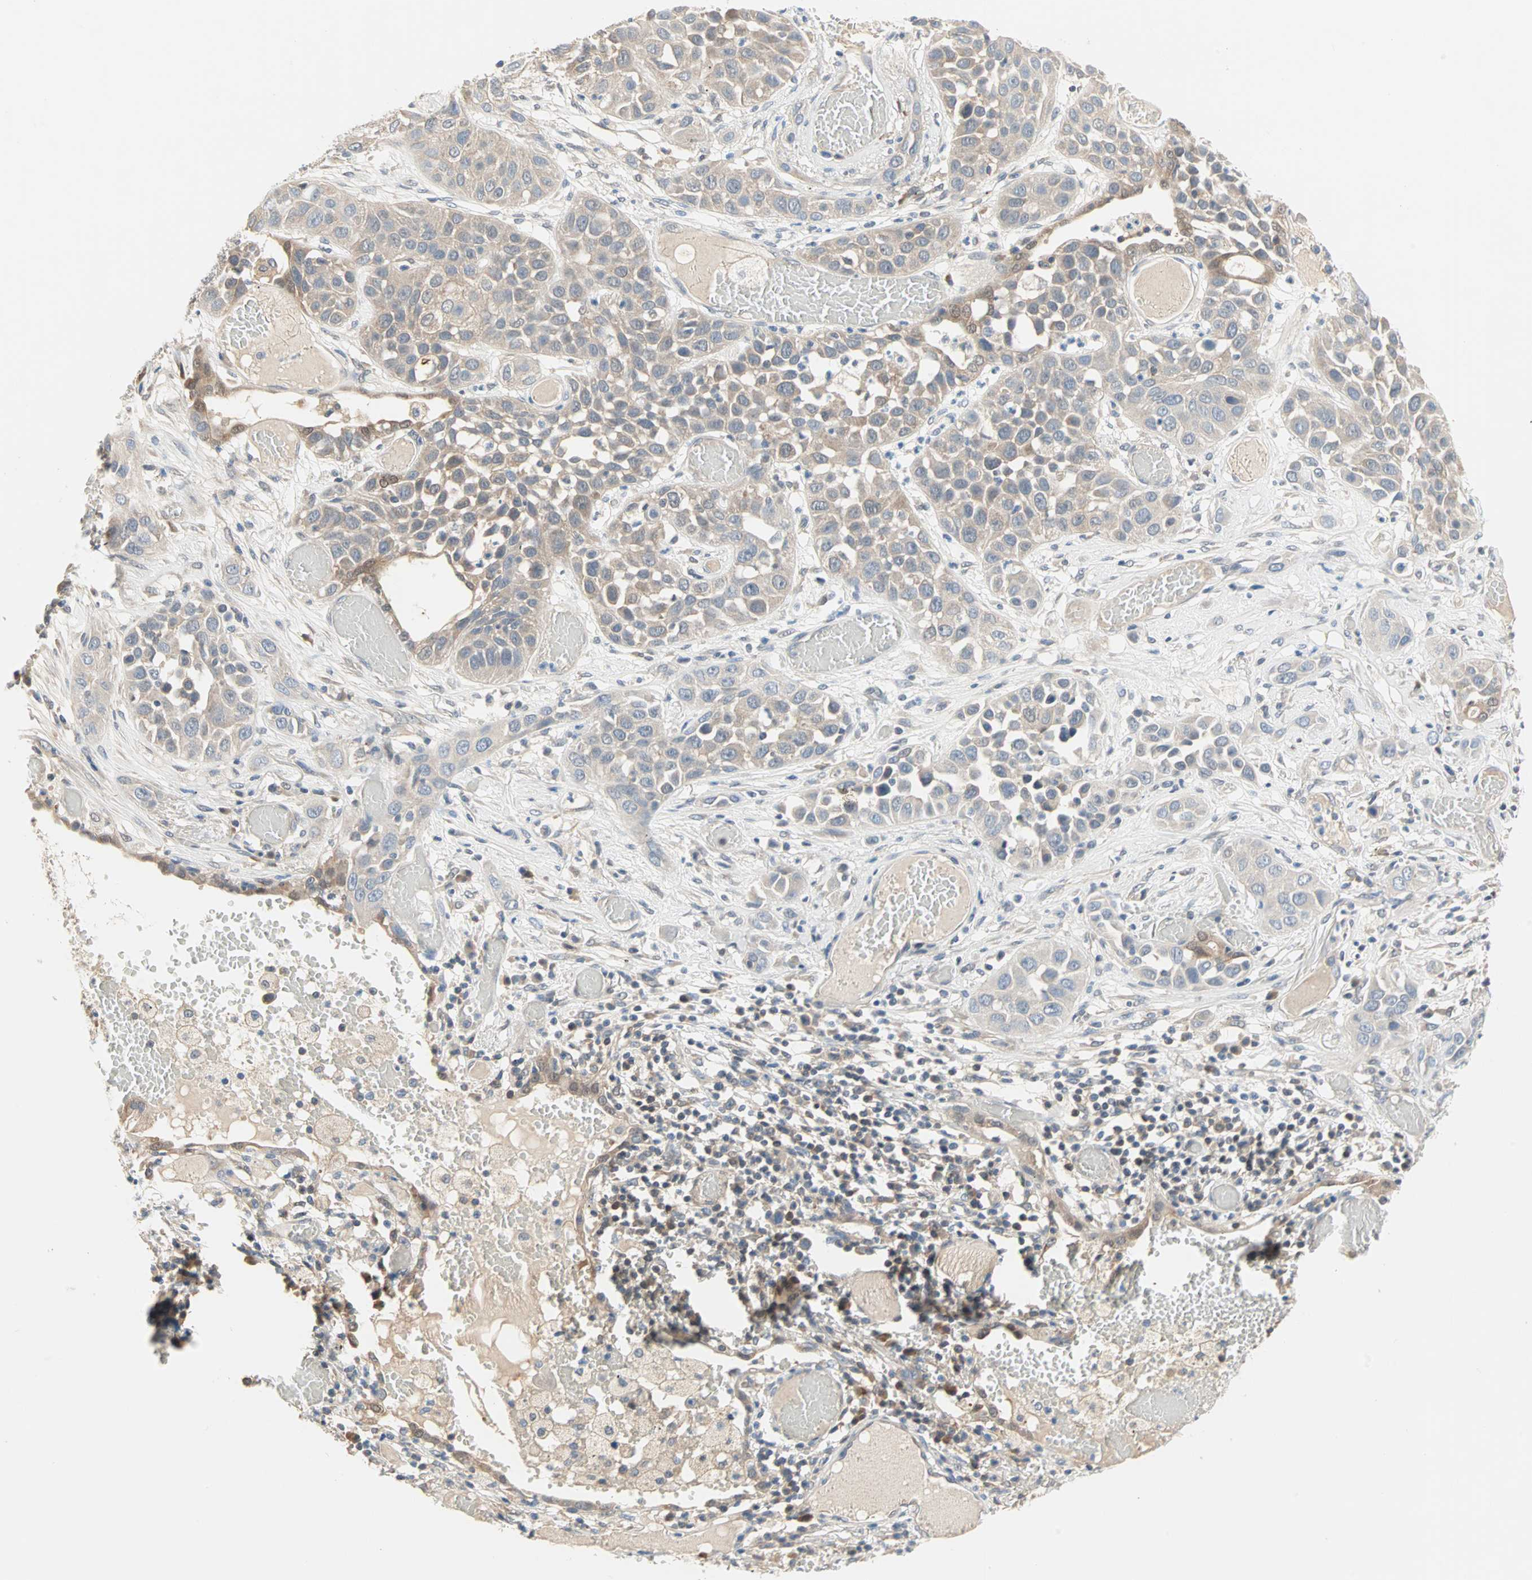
{"staining": {"intensity": "weak", "quantity": ">75%", "location": "cytoplasmic/membranous"}, "tissue": "lung cancer", "cell_type": "Tumor cells", "image_type": "cancer", "snomed": [{"axis": "morphology", "description": "Squamous cell carcinoma, NOS"}, {"axis": "topography", "description": "Lung"}], "caption": "Protein expression analysis of squamous cell carcinoma (lung) exhibits weak cytoplasmic/membranous positivity in approximately >75% of tumor cells. The staining was performed using DAB to visualize the protein expression in brown, while the nuclei were stained in blue with hematoxylin (Magnification: 20x).", "gene": "MPI", "patient": {"sex": "male", "age": 71}}